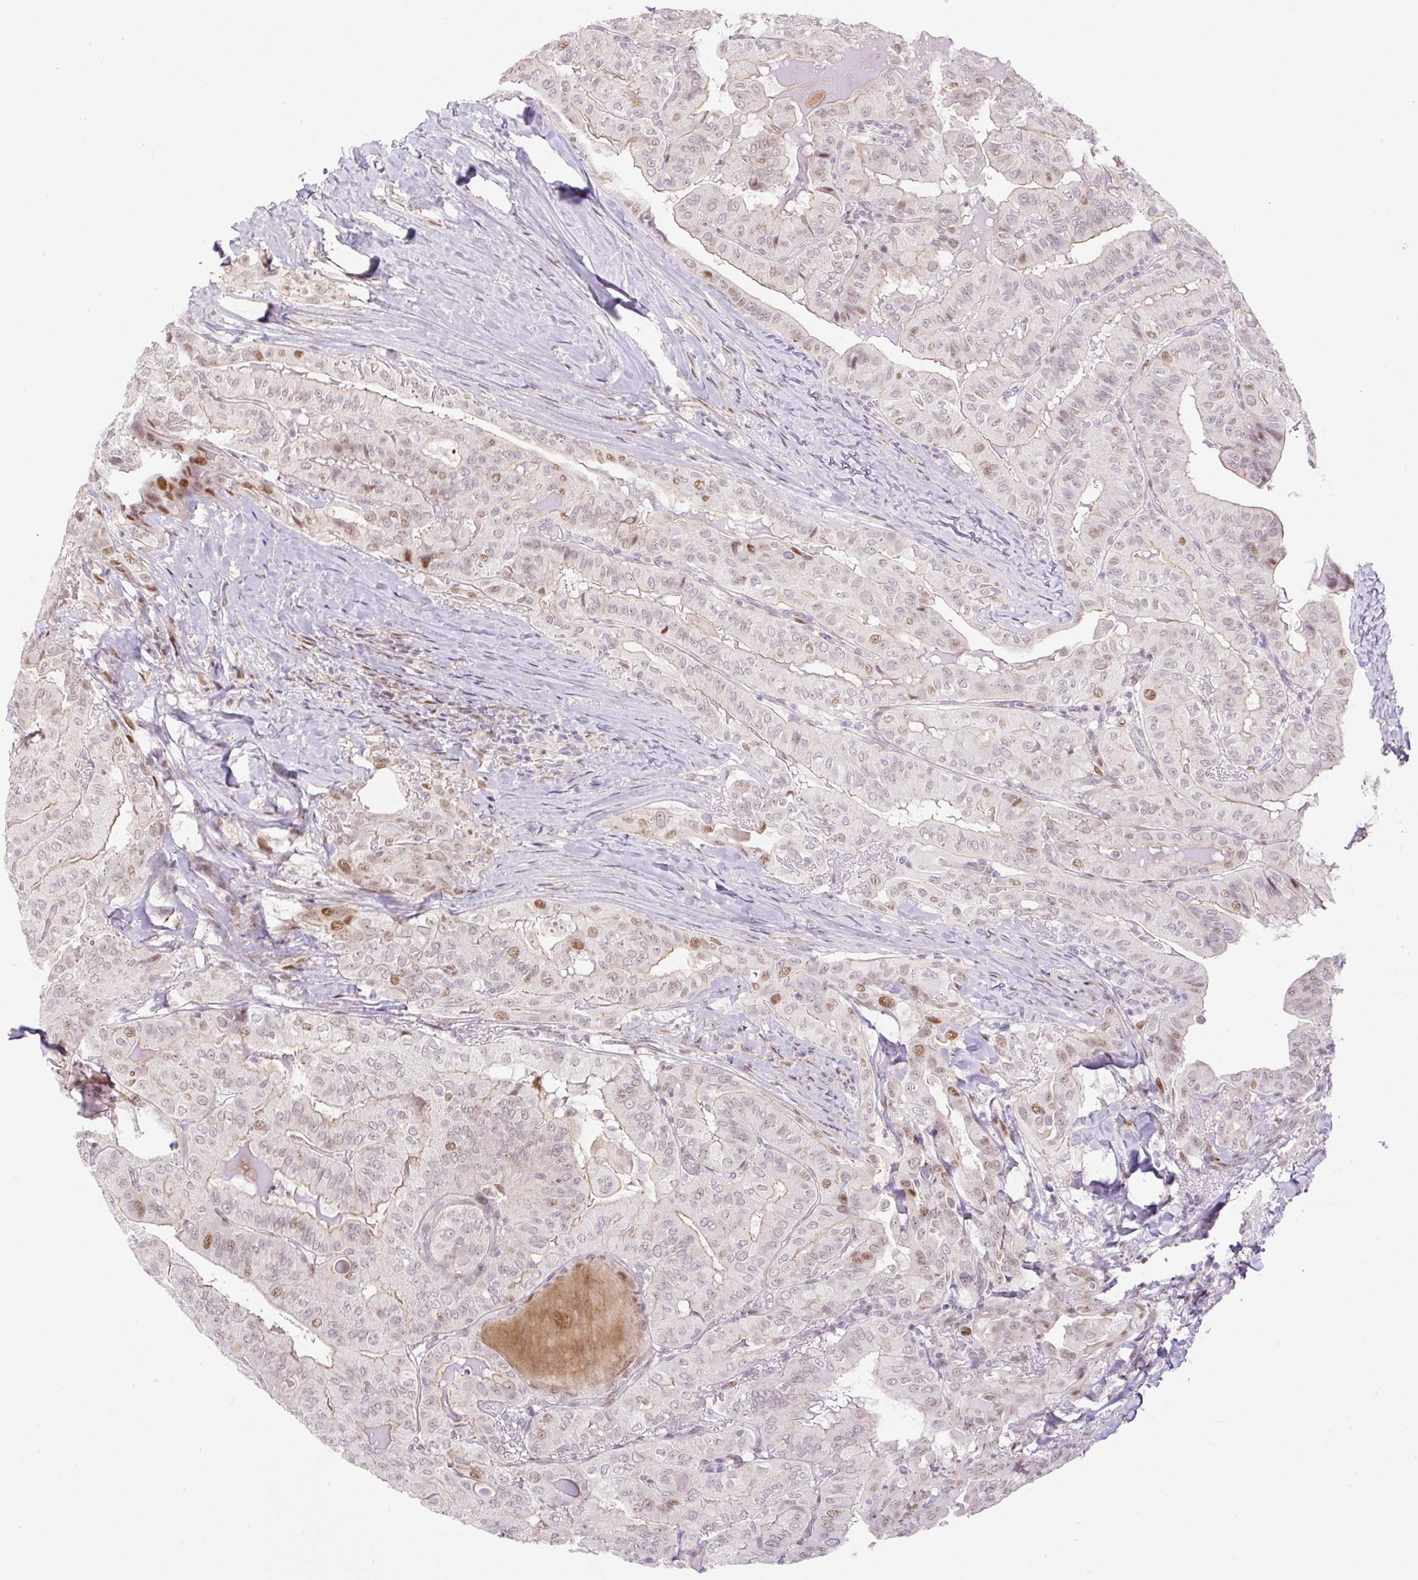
{"staining": {"intensity": "moderate", "quantity": "<25%", "location": "nuclear"}, "tissue": "thyroid cancer", "cell_type": "Tumor cells", "image_type": "cancer", "snomed": [{"axis": "morphology", "description": "Papillary adenocarcinoma, NOS"}, {"axis": "topography", "description": "Thyroid gland"}], "caption": "Immunohistochemistry histopathology image of neoplastic tissue: thyroid cancer (papillary adenocarcinoma) stained using IHC demonstrates low levels of moderate protein expression localized specifically in the nuclear of tumor cells, appearing as a nuclear brown color.", "gene": "RIPPLY3", "patient": {"sex": "female", "age": 68}}